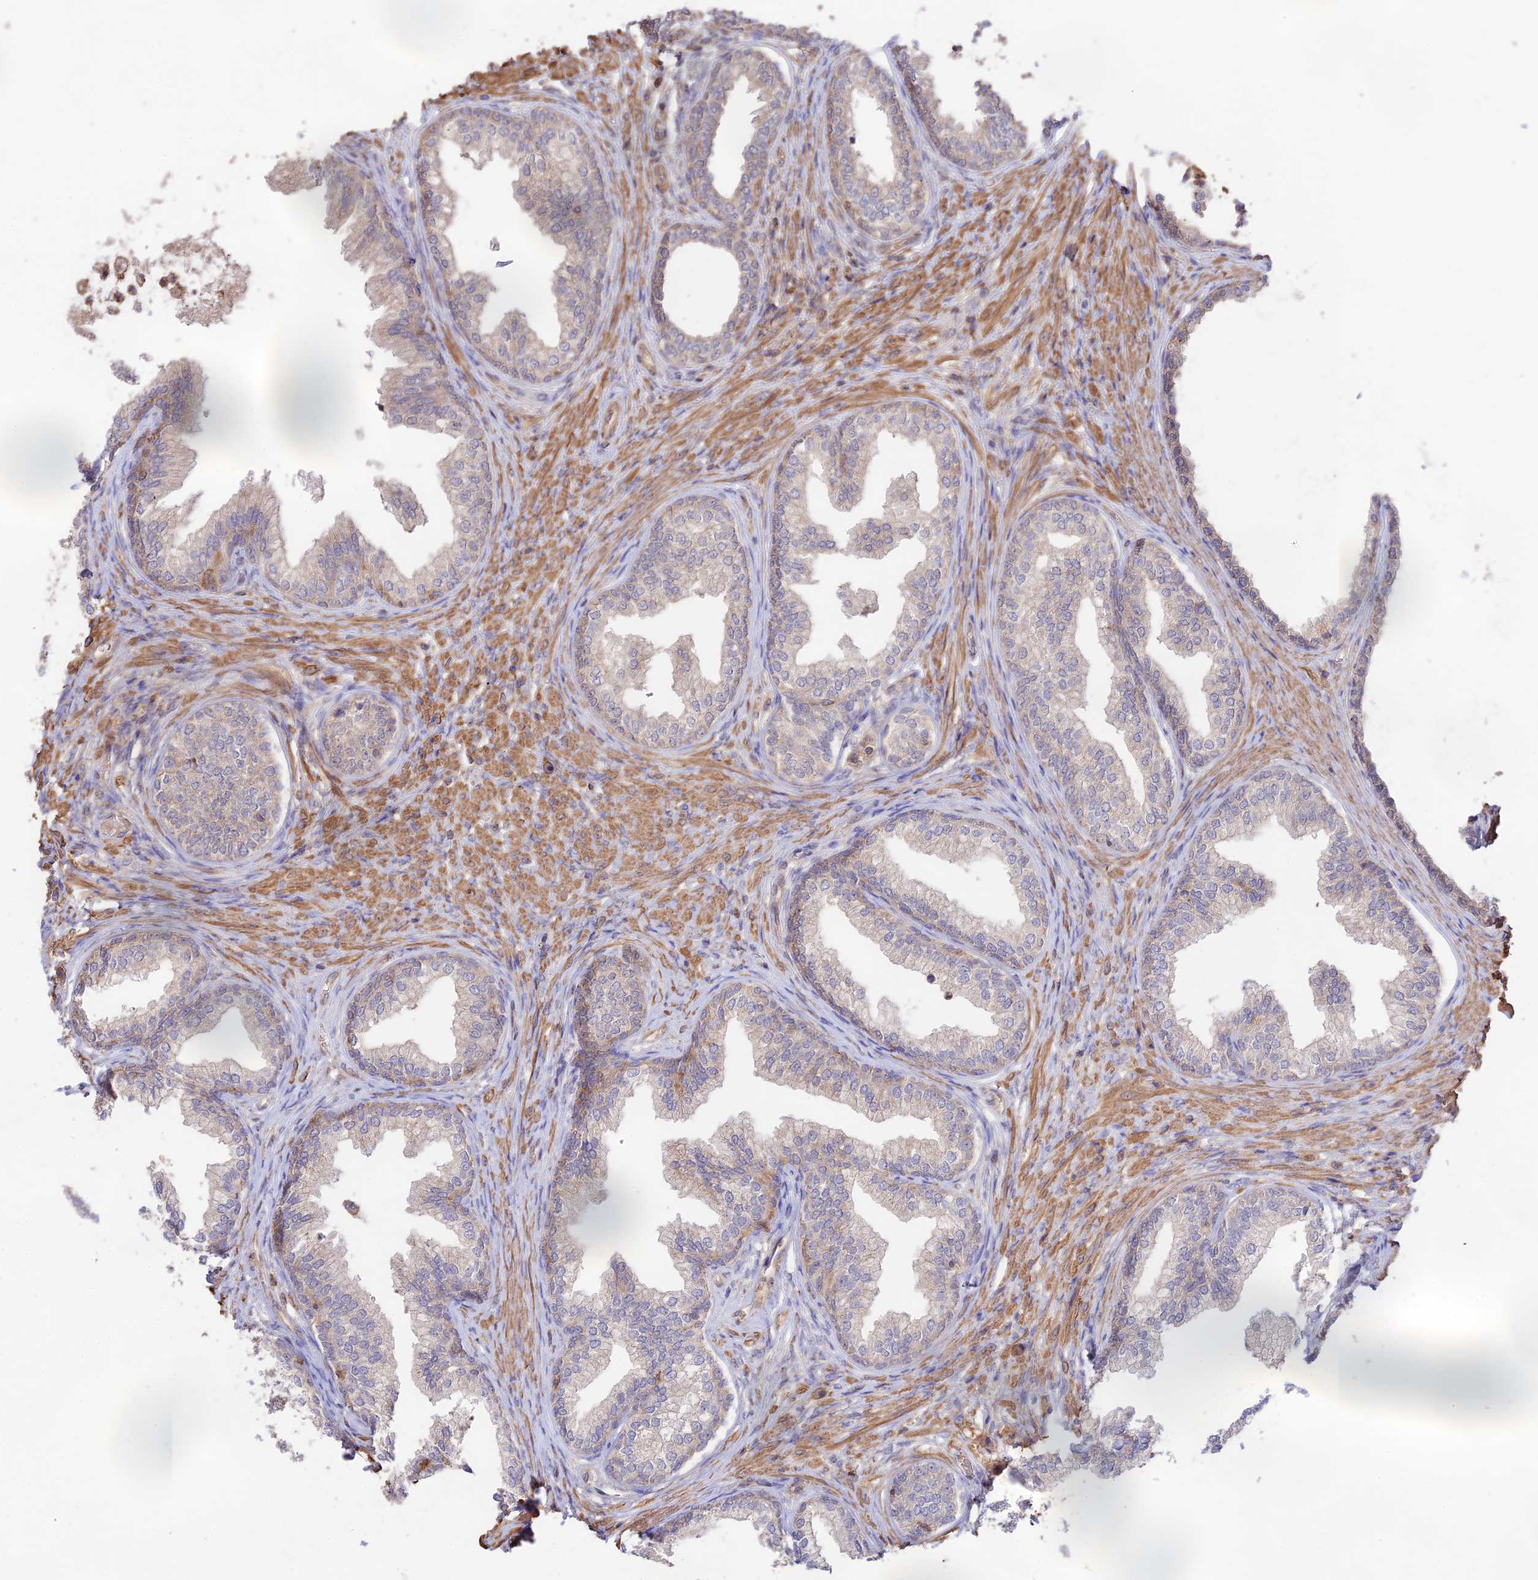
{"staining": {"intensity": "weak", "quantity": "<25%", "location": "cytoplasmic/membranous"}, "tissue": "prostate", "cell_type": "Glandular cells", "image_type": "normal", "snomed": [{"axis": "morphology", "description": "Normal tissue, NOS"}, {"axis": "topography", "description": "Prostate"}], "caption": "IHC of benign prostate exhibits no staining in glandular cells.", "gene": "CLCF1", "patient": {"sex": "male", "age": 76}}